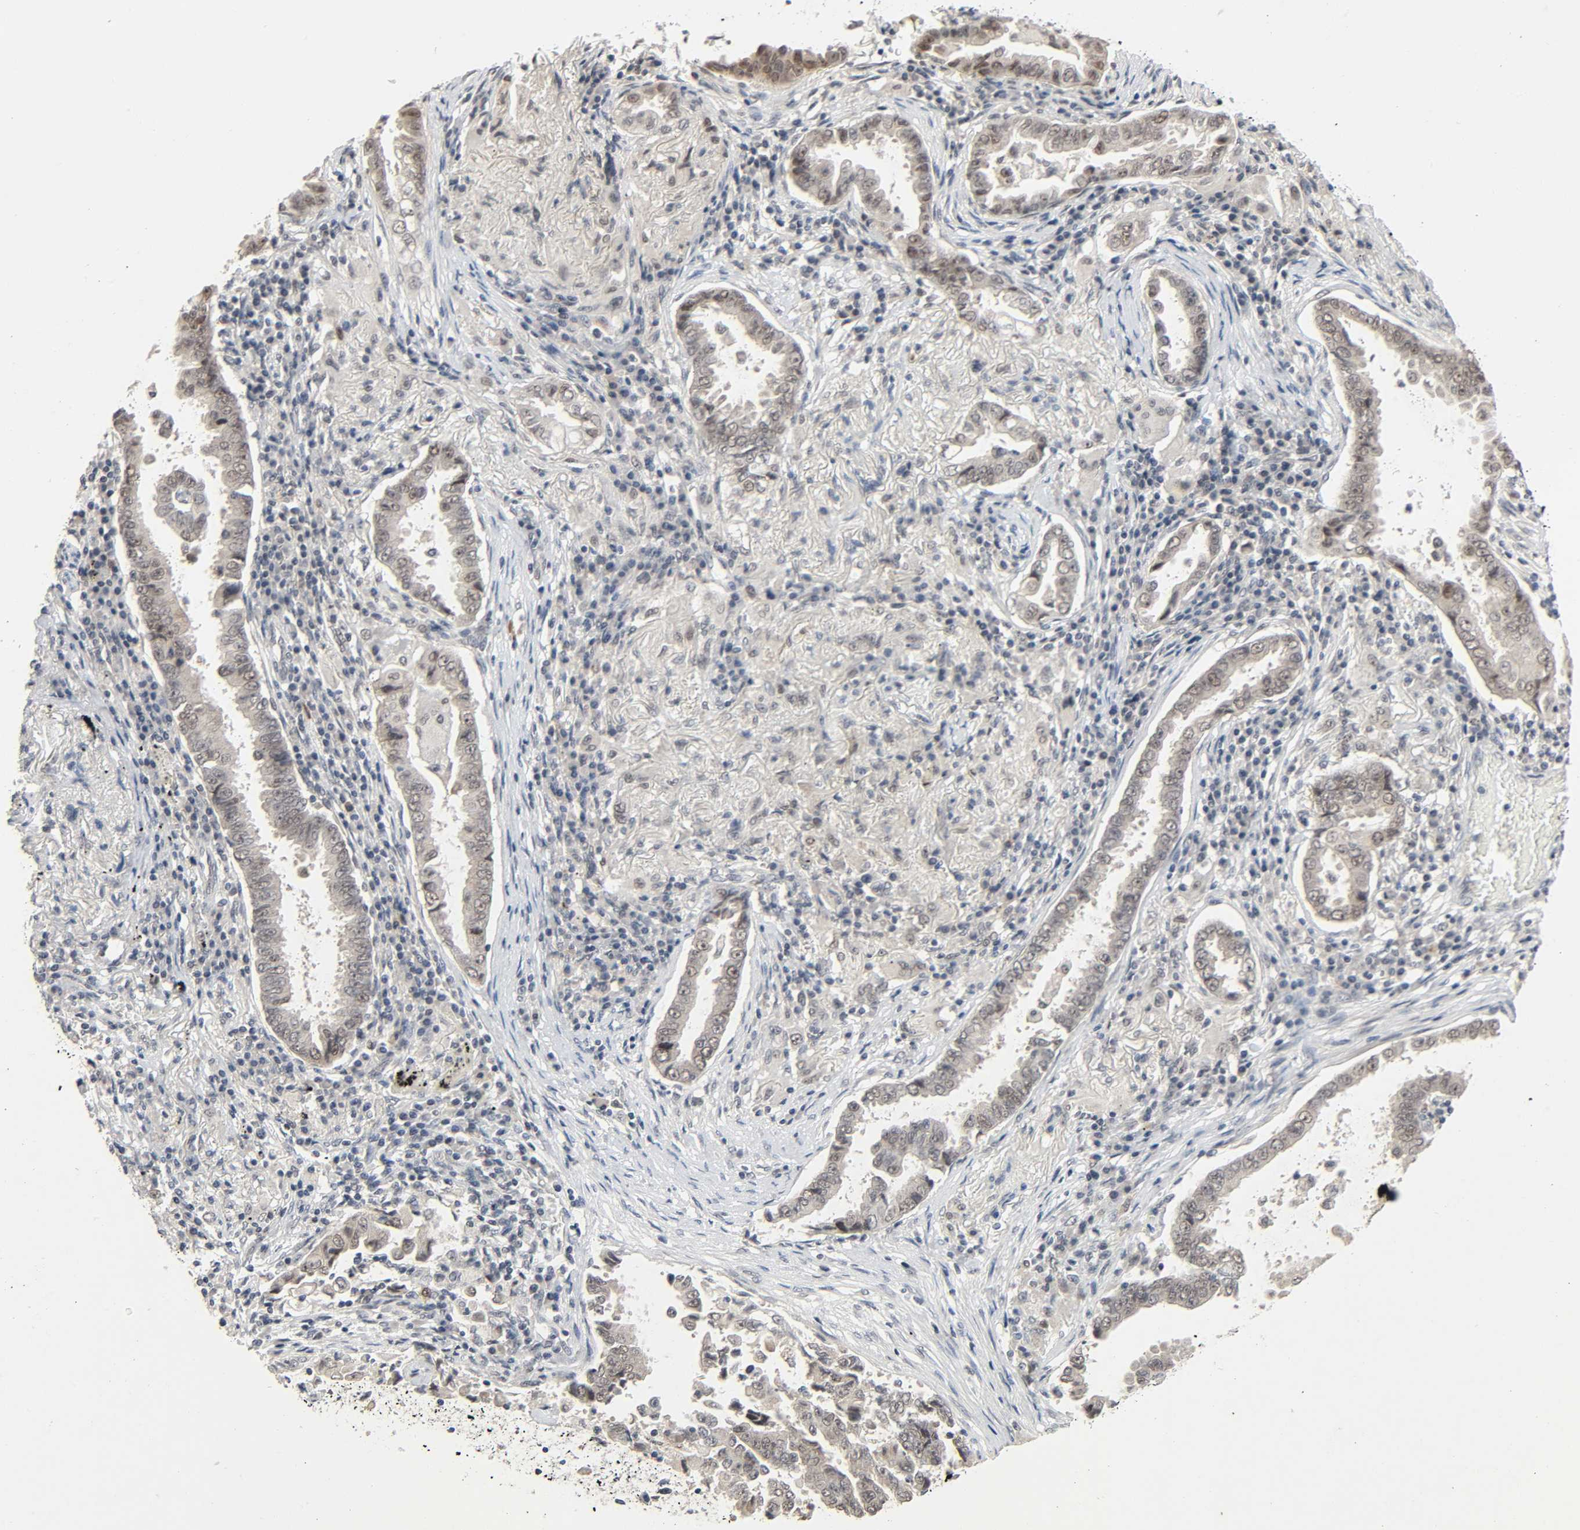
{"staining": {"intensity": "weak", "quantity": "25%-75%", "location": "nuclear"}, "tissue": "lung cancer", "cell_type": "Tumor cells", "image_type": "cancer", "snomed": [{"axis": "morphology", "description": "Normal tissue, NOS"}, {"axis": "morphology", "description": "Inflammation, NOS"}, {"axis": "morphology", "description": "Adenocarcinoma, NOS"}, {"axis": "topography", "description": "Lung"}], "caption": "Lung cancer stained with a protein marker shows weak staining in tumor cells.", "gene": "MAPKAPK5", "patient": {"sex": "female", "age": 64}}